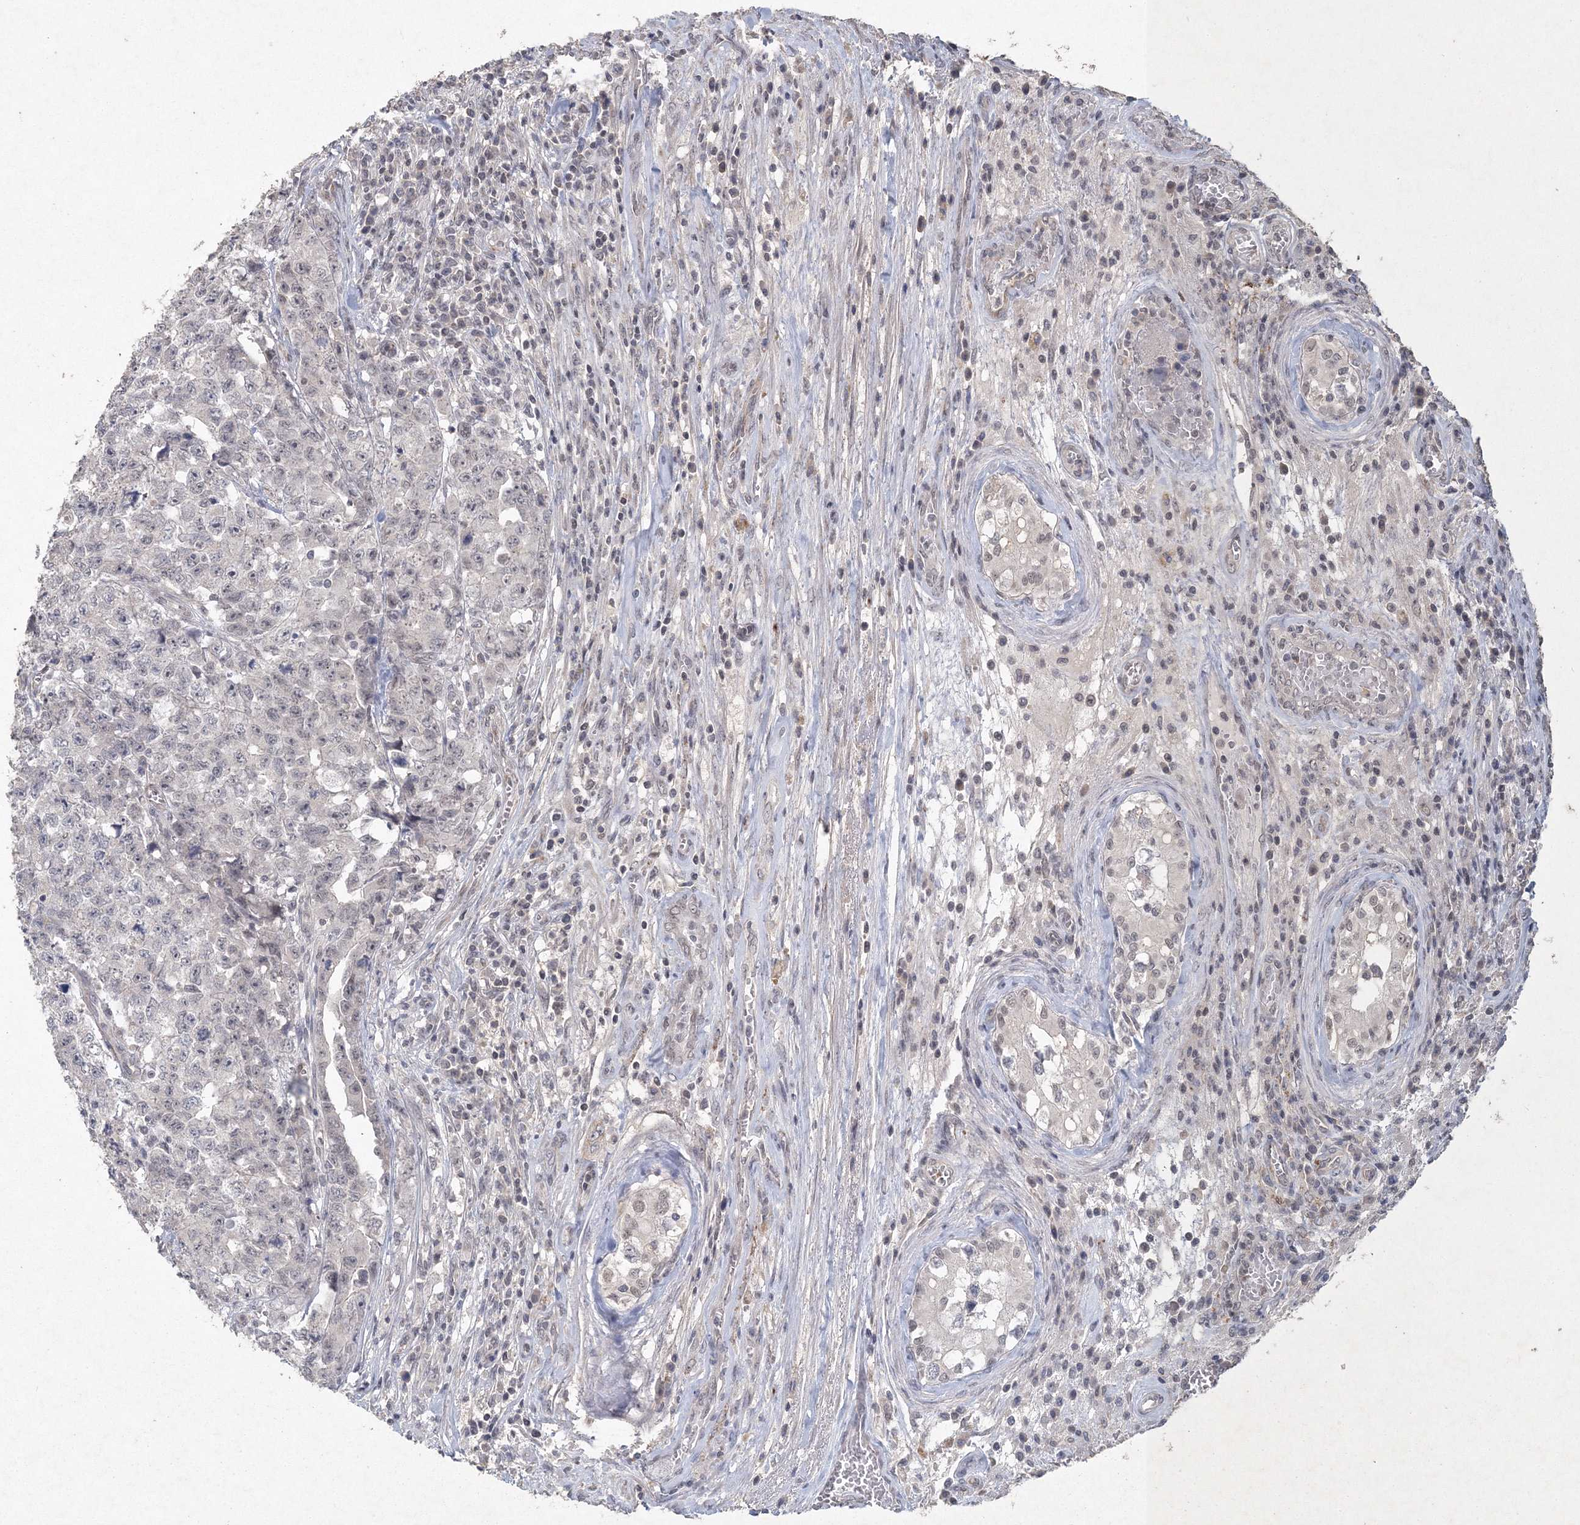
{"staining": {"intensity": "negative", "quantity": "none", "location": "none"}, "tissue": "testis cancer", "cell_type": "Tumor cells", "image_type": "cancer", "snomed": [{"axis": "morphology", "description": "Carcinoma, Embryonal, NOS"}, {"axis": "topography", "description": "Testis"}], "caption": "Histopathology image shows no significant protein expression in tumor cells of testis cancer. The staining is performed using DAB brown chromogen with nuclei counter-stained in using hematoxylin.", "gene": "UIMC1", "patient": {"sex": "male", "age": 28}}